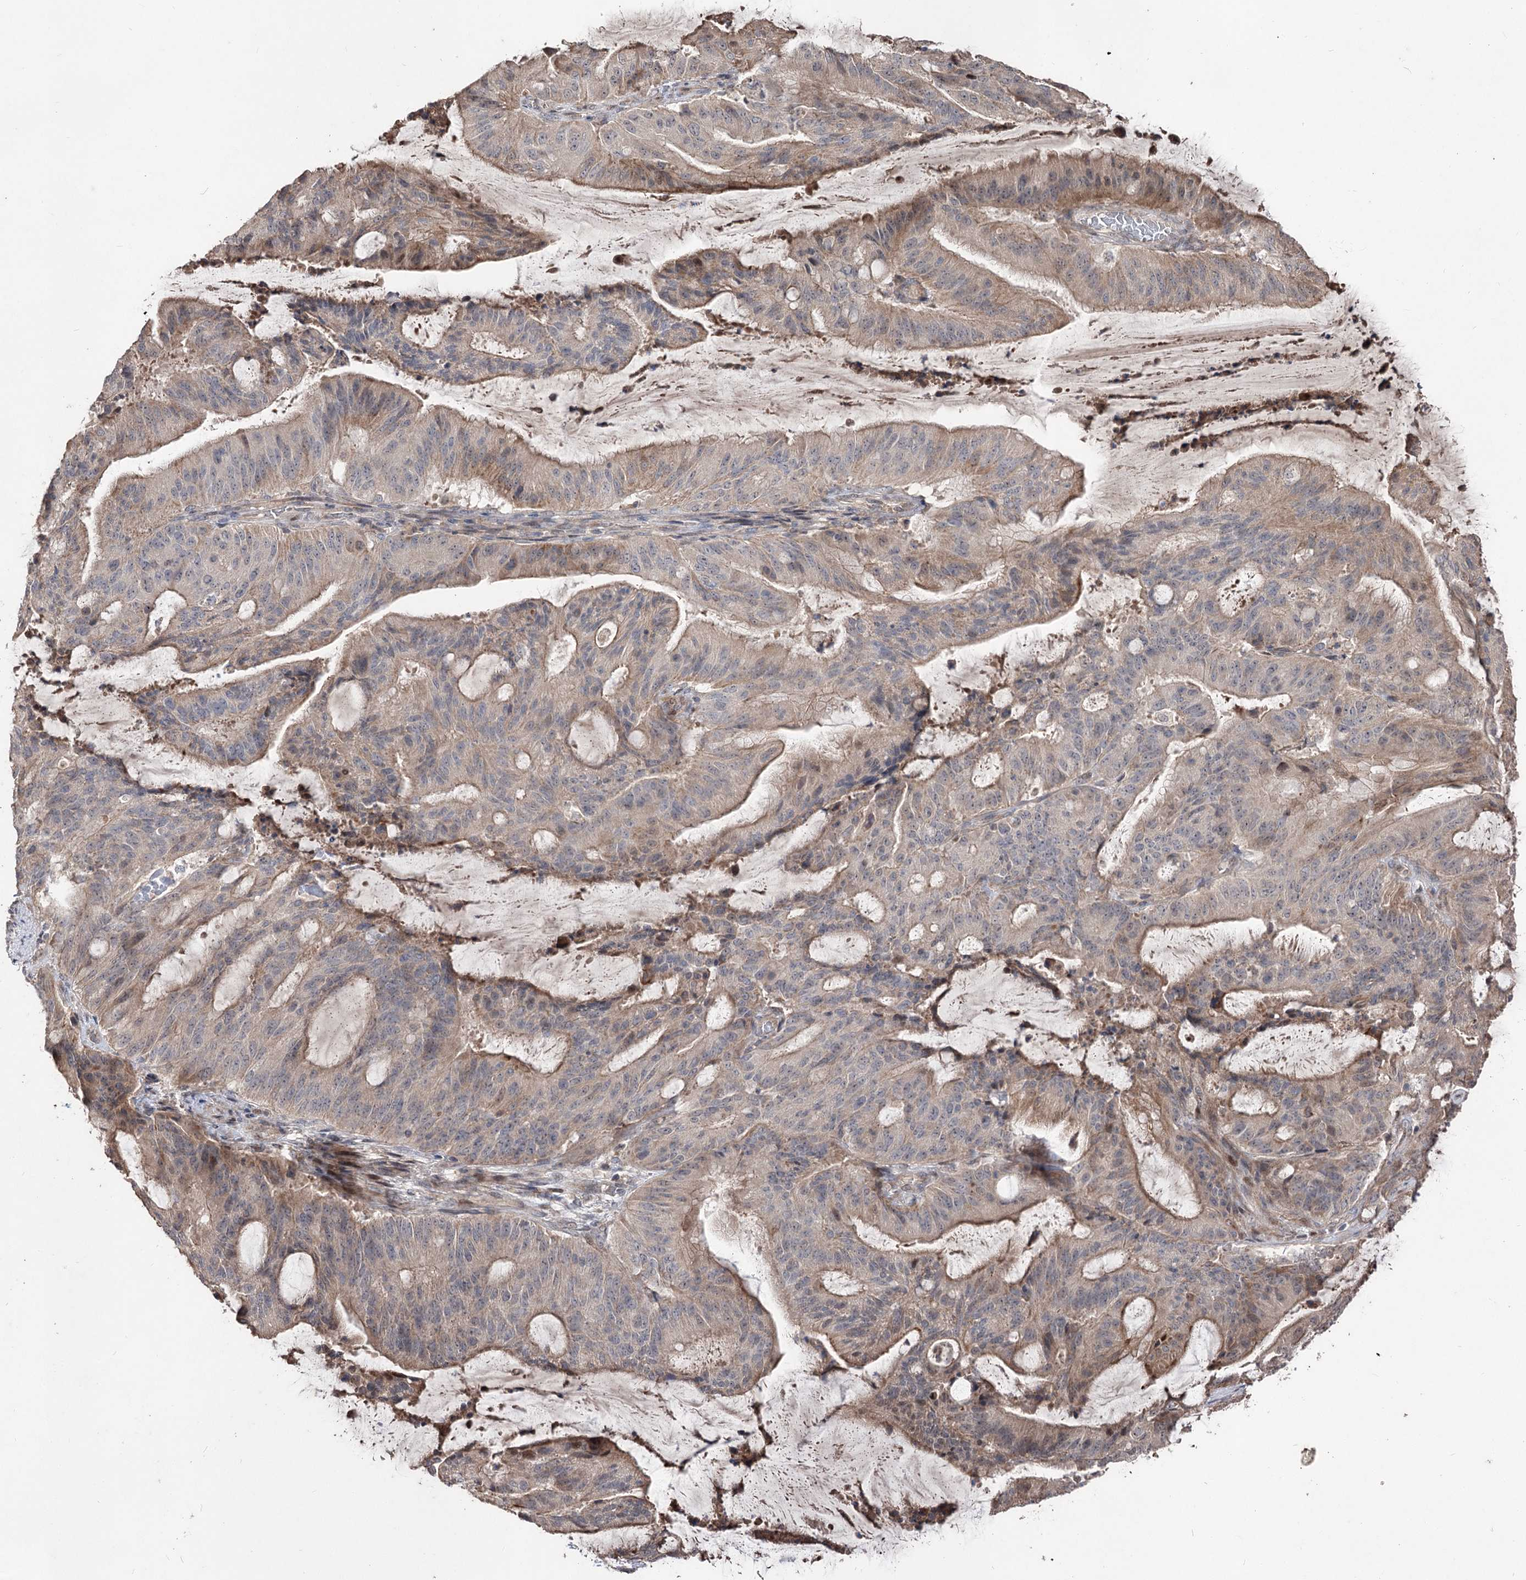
{"staining": {"intensity": "weak", "quantity": "25%-75%", "location": "cytoplasmic/membranous"}, "tissue": "liver cancer", "cell_type": "Tumor cells", "image_type": "cancer", "snomed": [{"axis": "morphology", "description": "Normal tissue, NOS"}, {"axis": "morphology", "description": "Cholangiocarcinoma"}, {"axis": "topography", "description": "Liver"}, {"axis": "topography", "description": "Peripheral nerve tissue"}], "caption": "A brown stain shows weak cytoplasmic/membranous staining of a protein in human liver cancer (cholangiocarcinoma) tumor cells.", "gene": "CPNE8", "patient": {"sex": "female", "age": 73}}